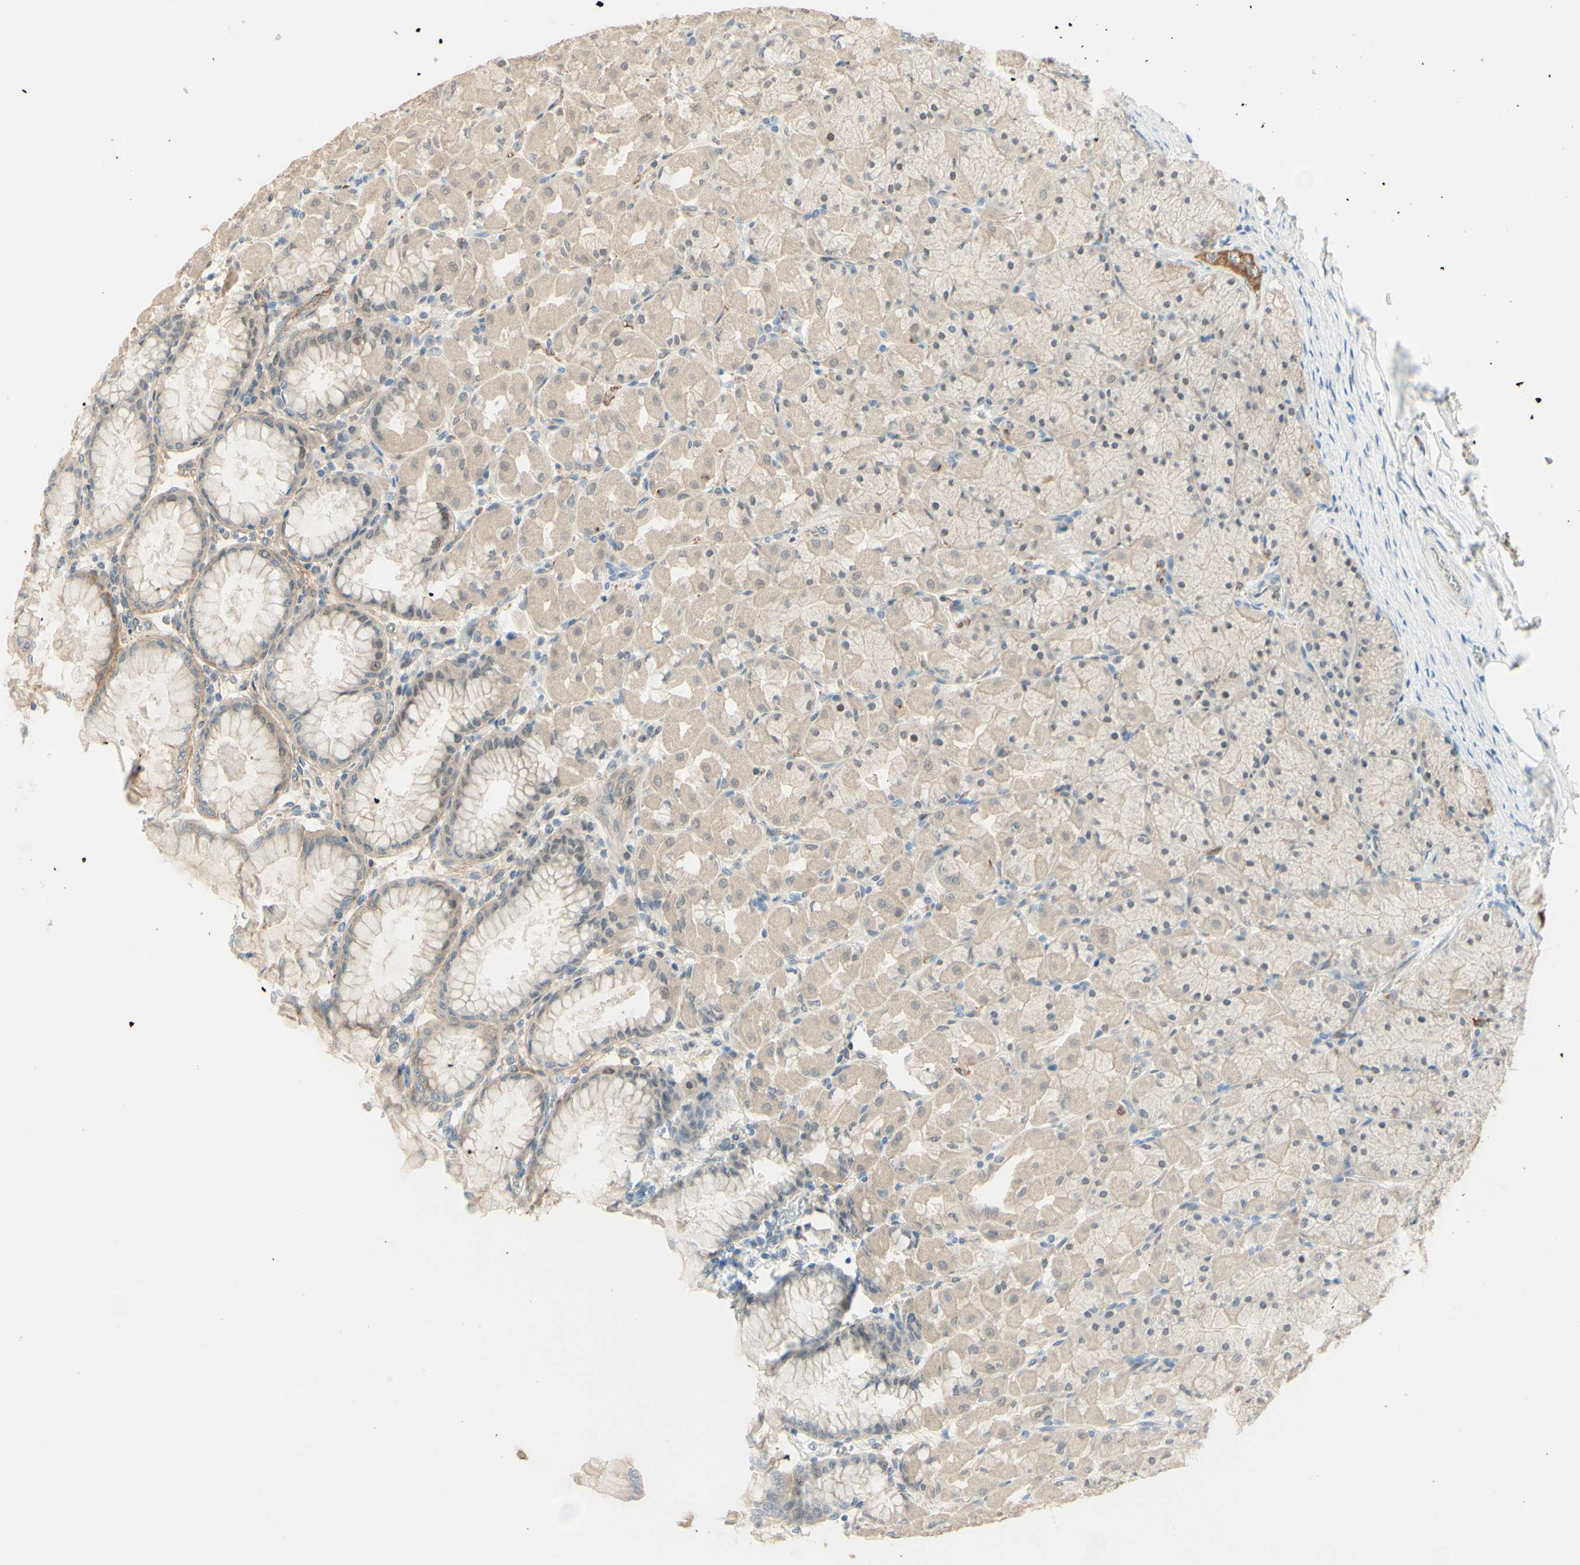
{"staining": {"intensity": "strong", "quantity": "25%-75%", "location": "cytoplasmic/membranous,nuclear"}, "tissue": "stomach", "cell_type": "Glandular cells", "image_type": "normal", "snomed": [{"axis": "morphology", "description": "Normal tissue, NOS"}, {"axis": "topography", "description": "Stomach, upper"}], "caption": "Immunohistochemistry (DAB) staining of unremarkable human stomach displays strong cytoplasmic/membranous,nuclear protein expression in approximately 25%-75% of glandular cells.", "gene": "ANGPT2", "patient": {"sex": "female", "age": 56}}